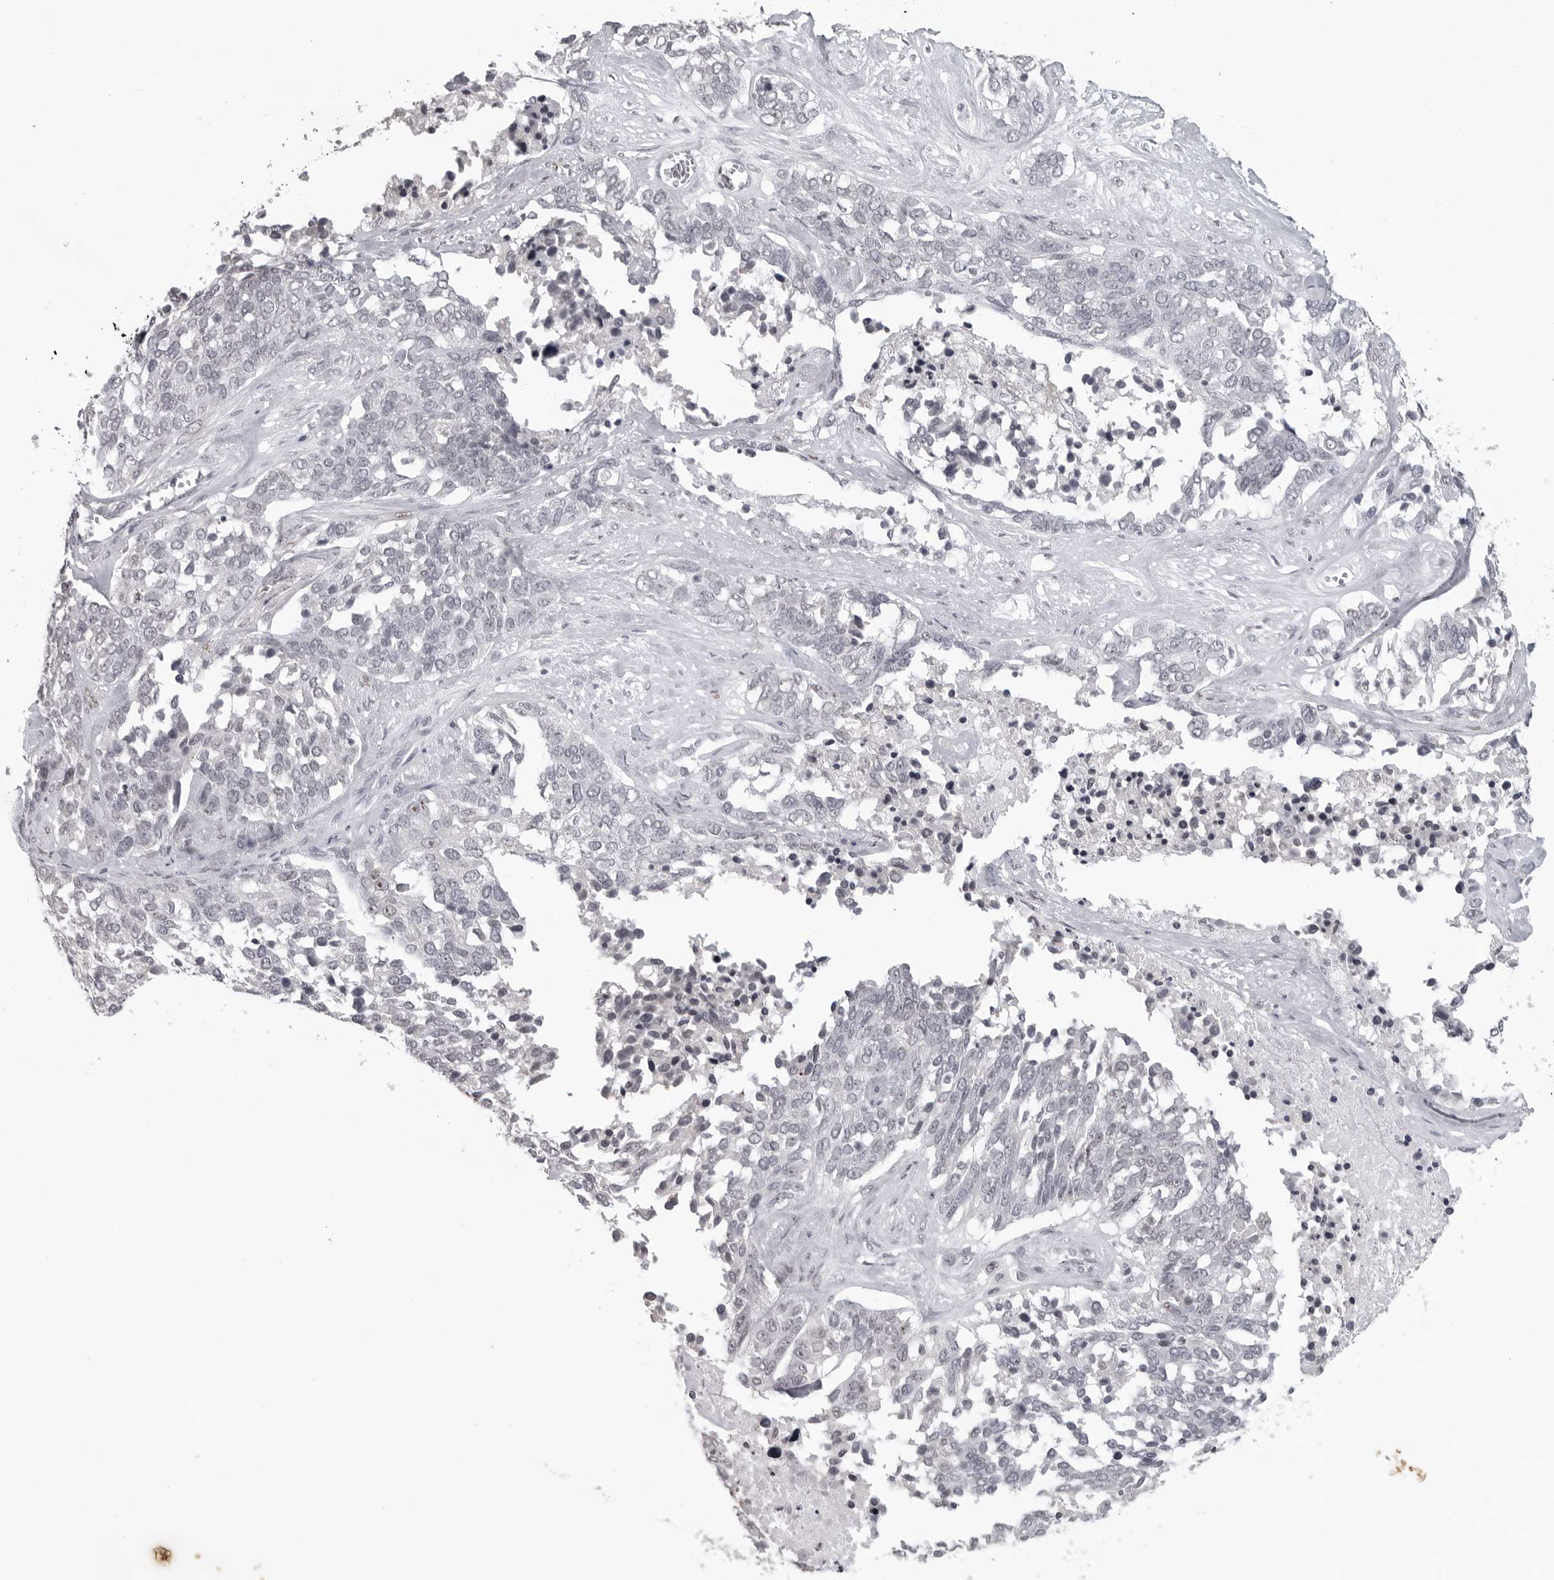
{"staining": {"intensity": "negative", "quantity": "none", "location": "none"}, "tissue": "ovarian cancer", "cell_type": "Tumor cells", "image_type": "cancer", "snomed": [{"axis": "morphology", "description": "Cystadenocarcinoma, serous, NOS"}, {"axis": "topography", "description": "Ovary"}], "caption": "DAB (3,3'-diaminobenzidine) immunohistochemical staining of human ovarian cancer (serous cystadenocarcinoma) shows no significant positivity in tumor cells.", "gene": "DDX54", "patient": {"sex": "female", "age": 44}}